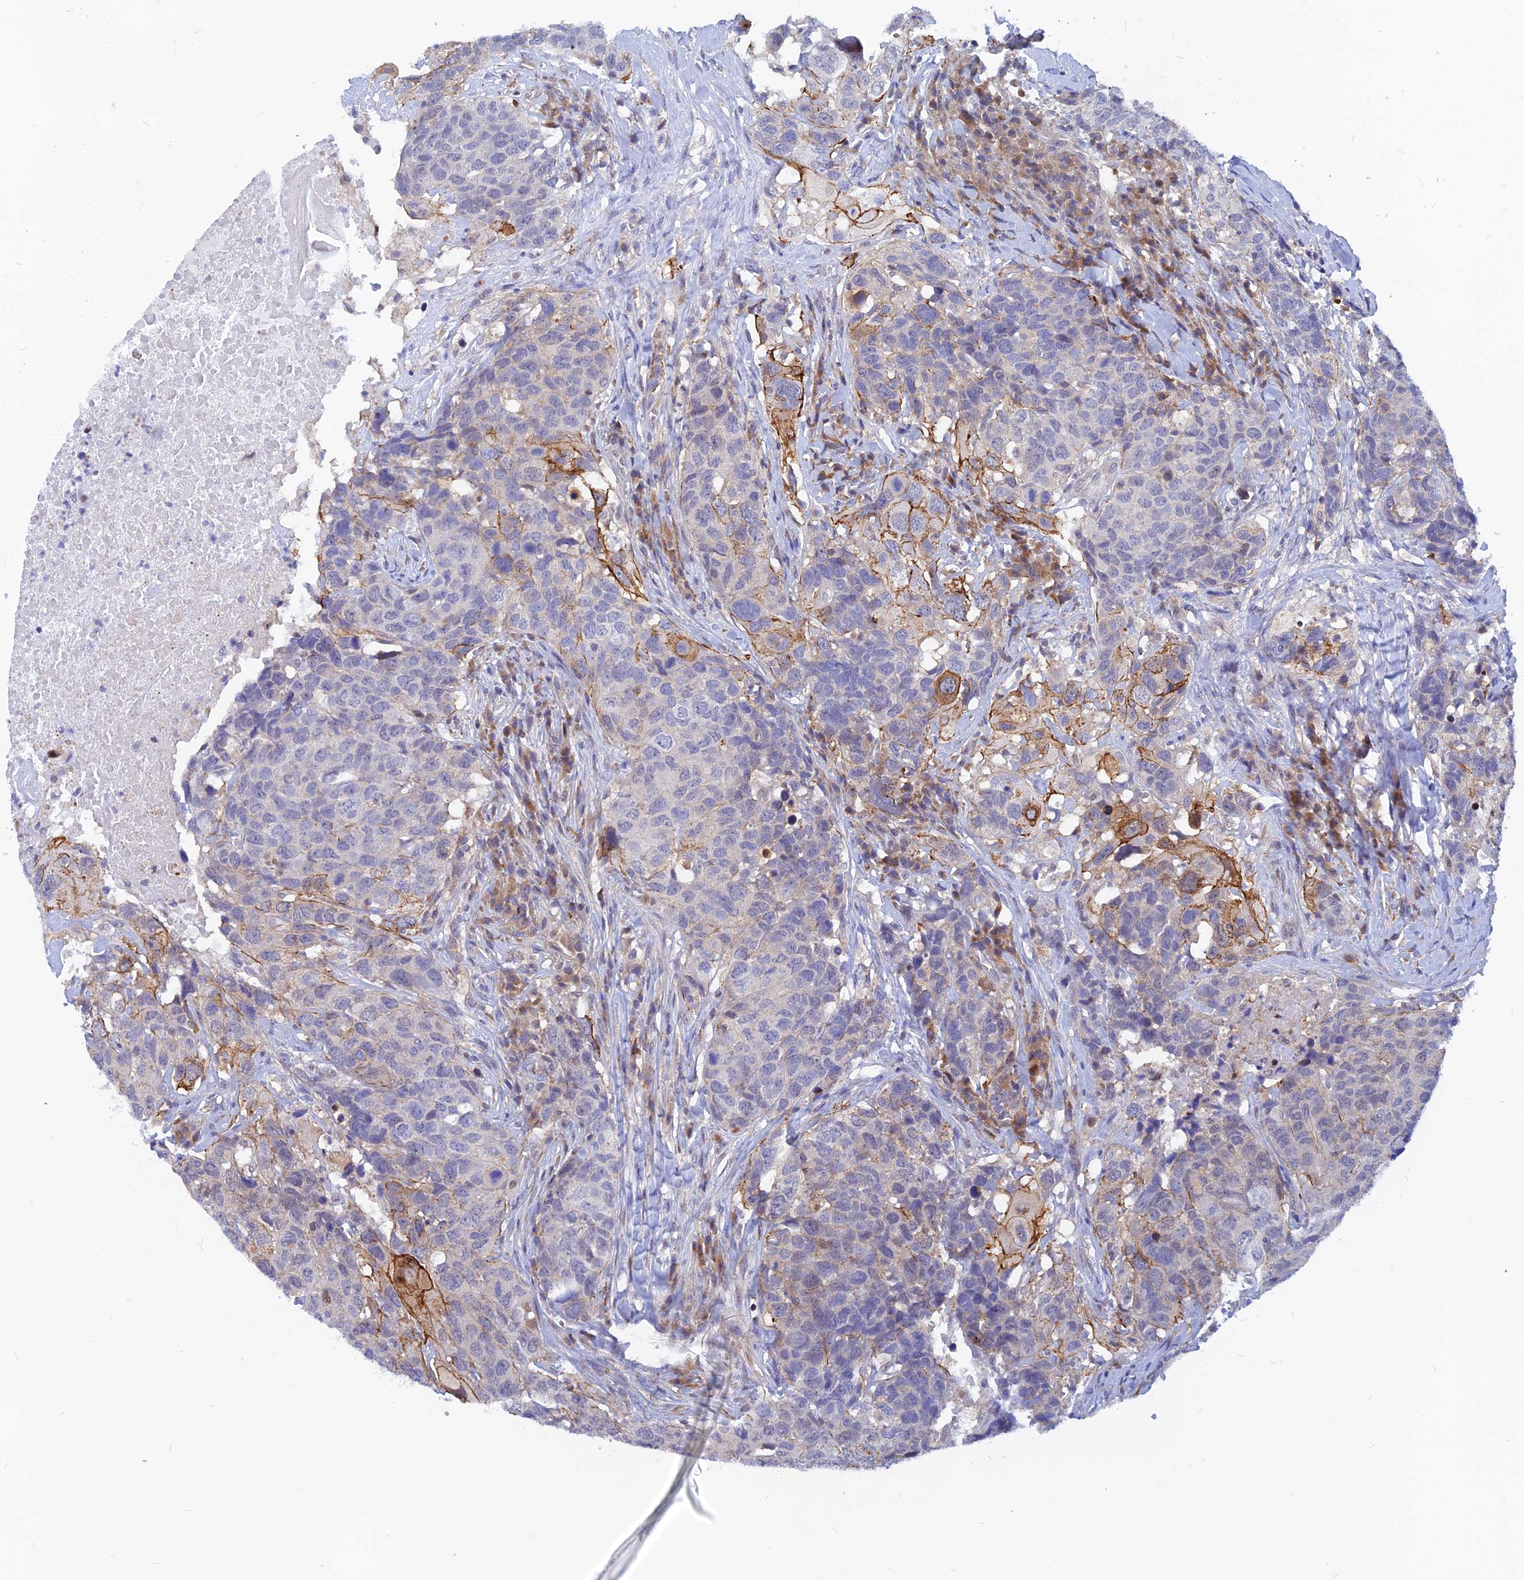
{"staining": {"intensity": "moderate", "quantity": "<25%", "location": "cytoplasmic/membranous"}, "tissue": "head and neck cancer", "cell_type": "Tumor cells", "image_type": "cancer", "snomed": [{"axis": "morphology", "description": "Squamous cell carcinoma, NOS"}, {"axis": "topography", "description": "Head-Neck"}], "caption": "Squamous cell carcinoma (head and neck) stained with a protein marker exhibits moderate staining in tumor cells.", "gene": "DNAJC16", "patient": {"sex": "male", "age": 66}}